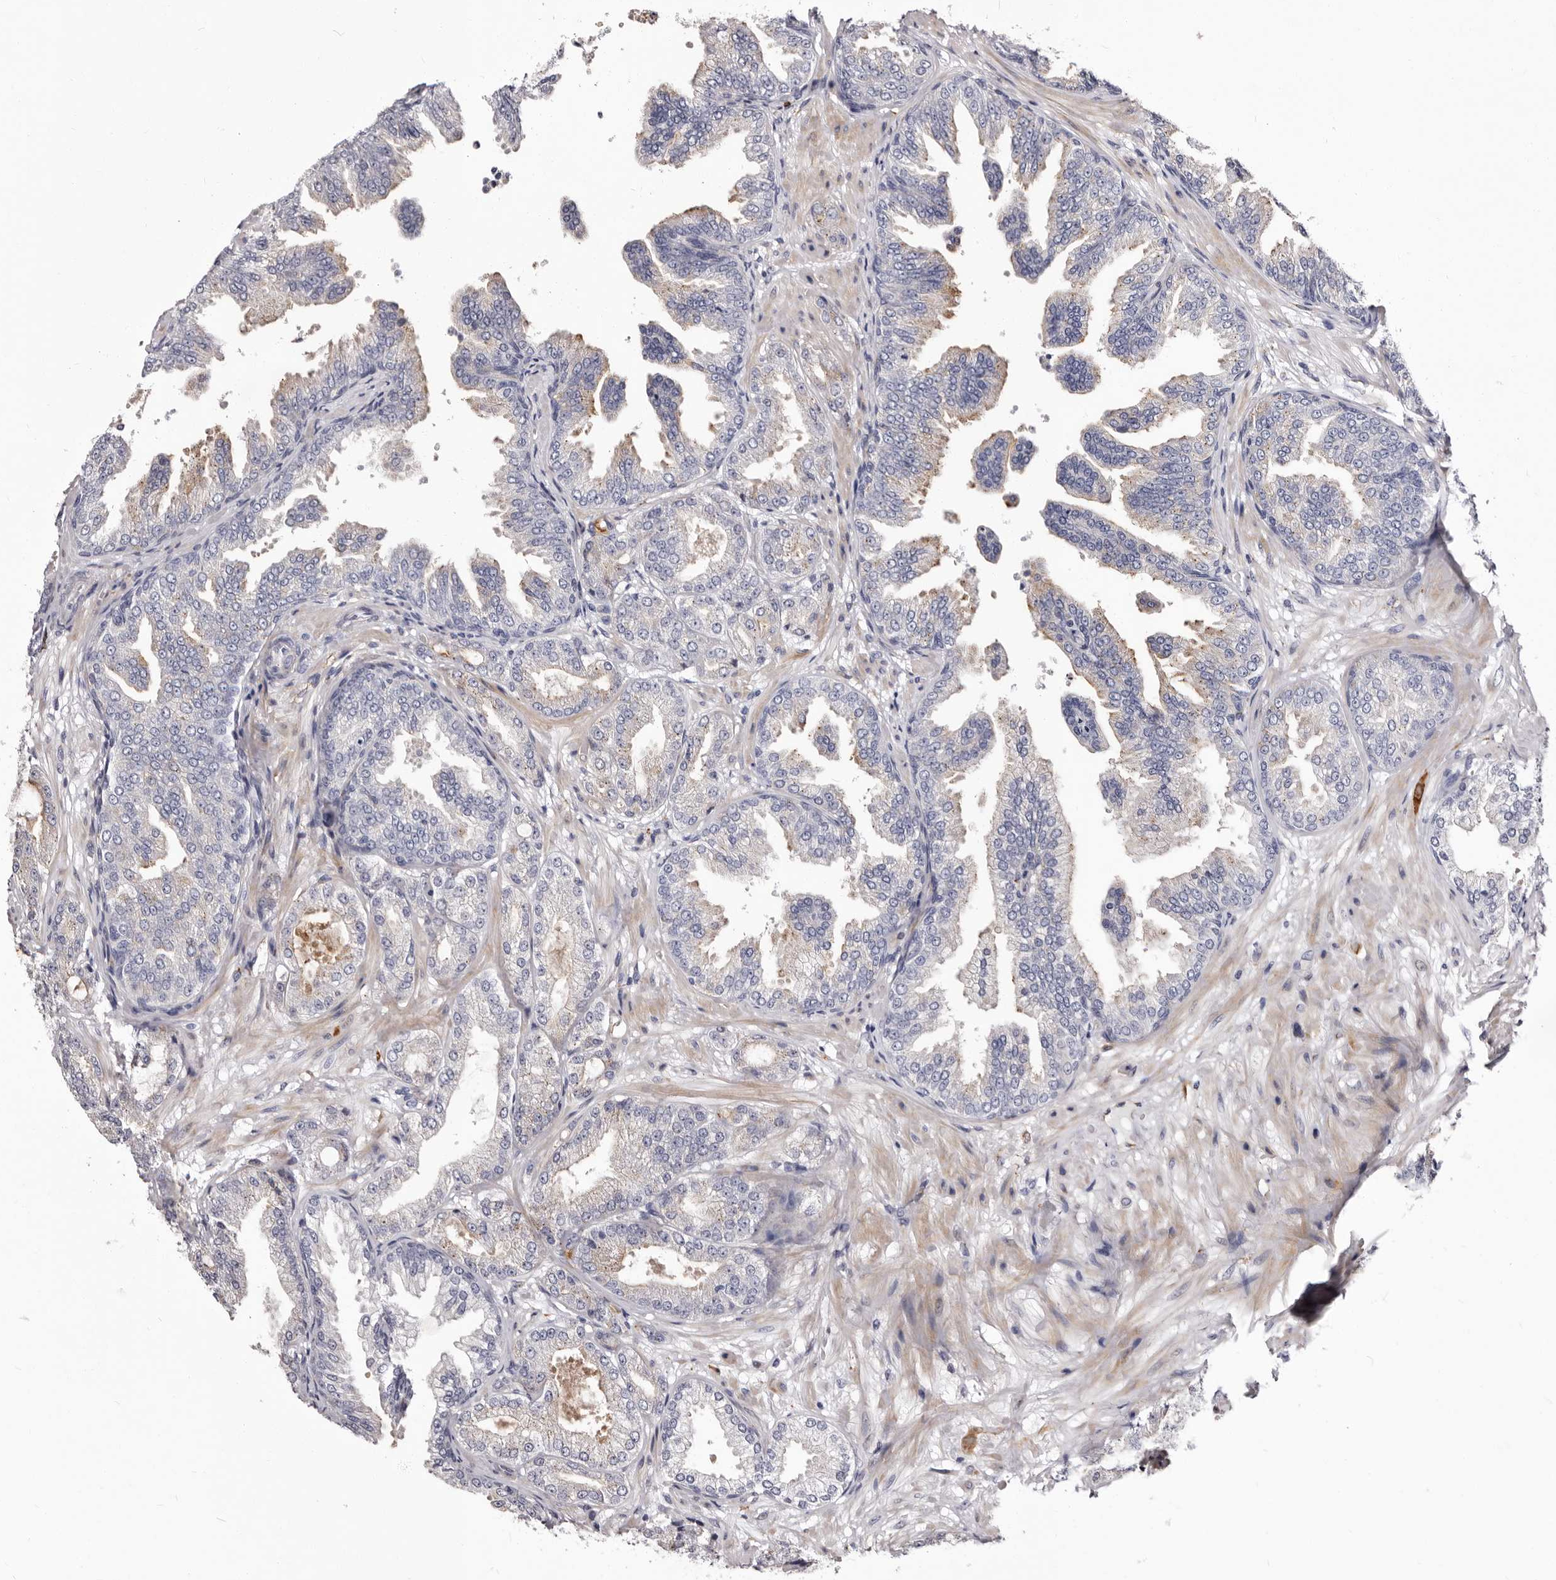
{"staining": {"intensity": "moderate", "quantity": "<25%", "location": "cytoplasmic/membranous"}, "tissue": "prostate cancer", "cell_type": "Tumor cells", "image_type": "cancer", "snomed": [{"axis": "morphology", "description": "Adenocarcinoma, Low grade"}, {"axis": "topography", "description": "Prostate"}], "caption": "Protein expression analysis of prostate cancer (adenocarcinoma (low-grade)) displays moderate cytoplasmic/membranous staining in approximately <25% of tumor cells.", "gene": "AUNIP", "patient": {"sex": "male", "age": 63}}